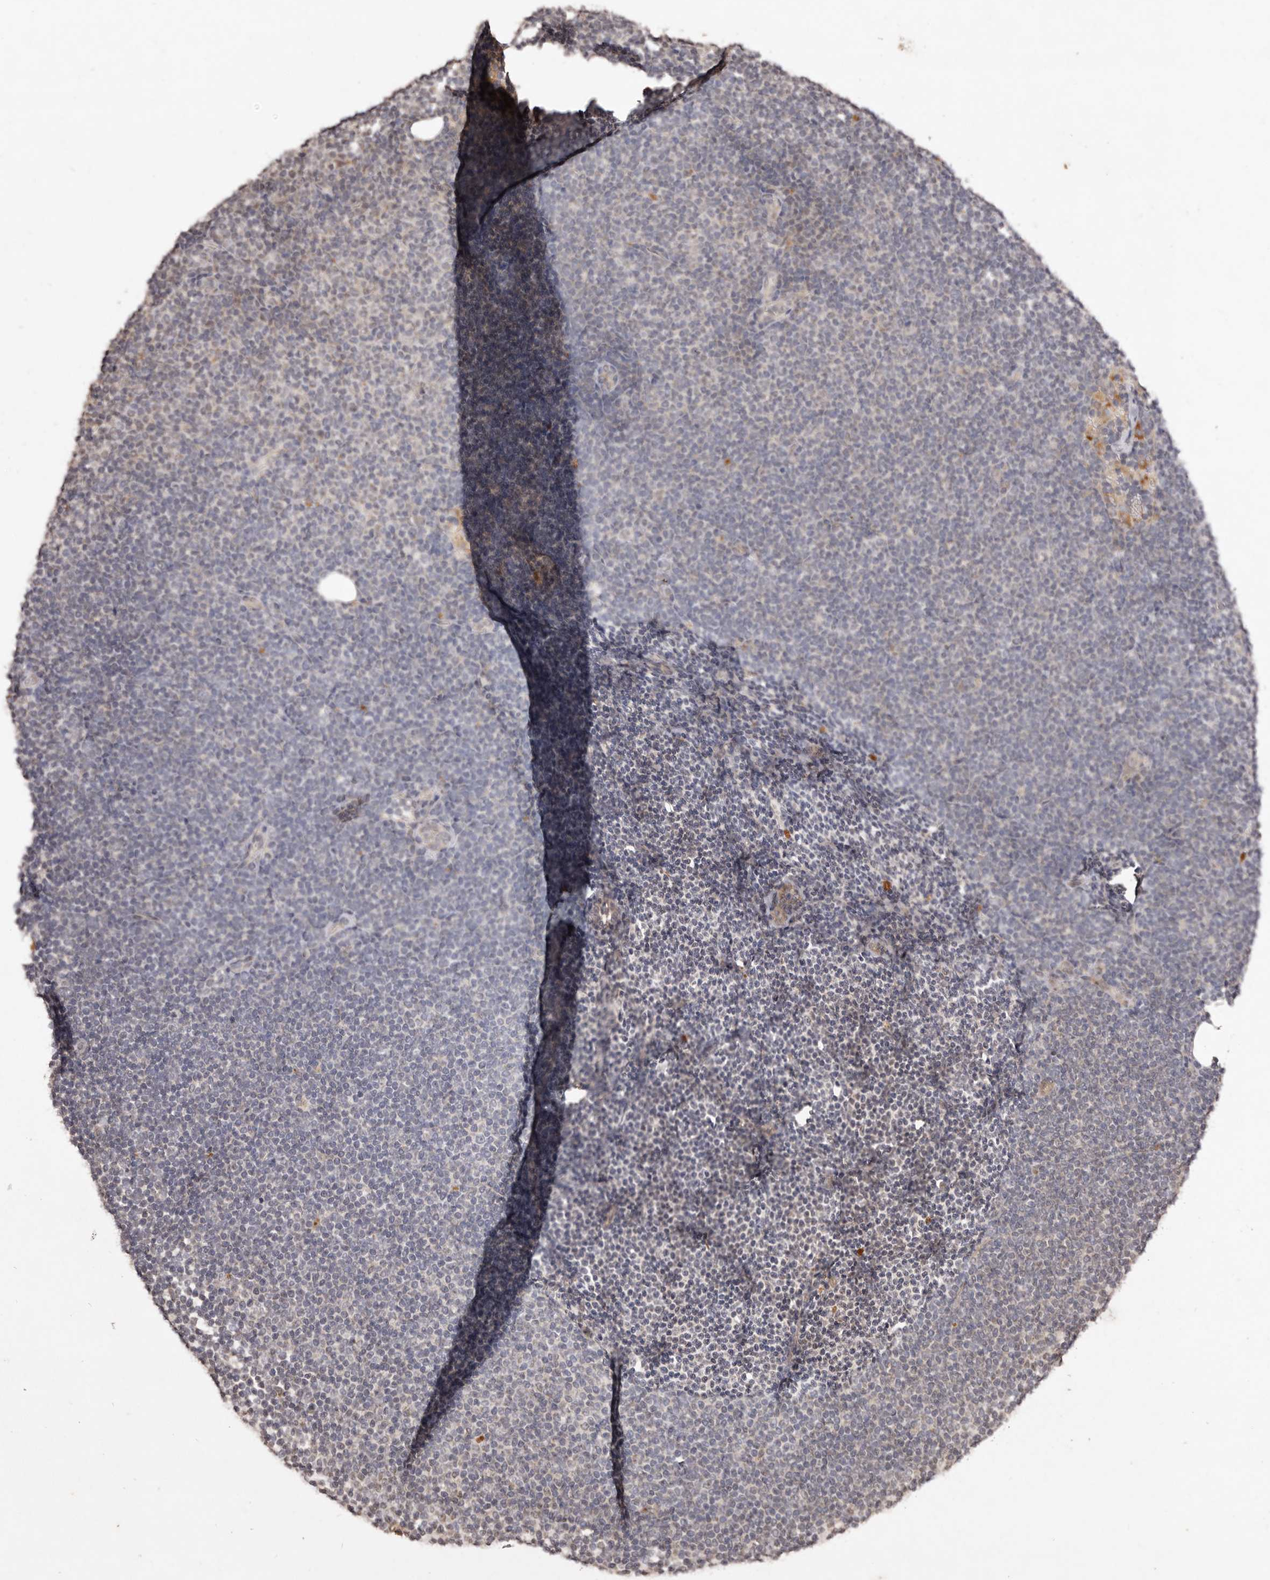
{"staining": {"intensity": "negative", "quantity": "none", "location": "none"}, "tissue": "lymphoma", "cell_type": "Tumor cells", "image_type": "cancer", "snomed": [{"axis": "morphology", "description": "Malignant lymphoma, non-Hodgkin's type, Low grade"}, {"axis": "topography", "description": "Lymph node"}], "caption": "Immunohistochemistry of lymphoma reveals no staining in tumor cells. (Immunohistochemistry, brightfield microscopy, high magnification).", "gene": "NOTCH1", "patient": {"sex": "female", "age": 53}}